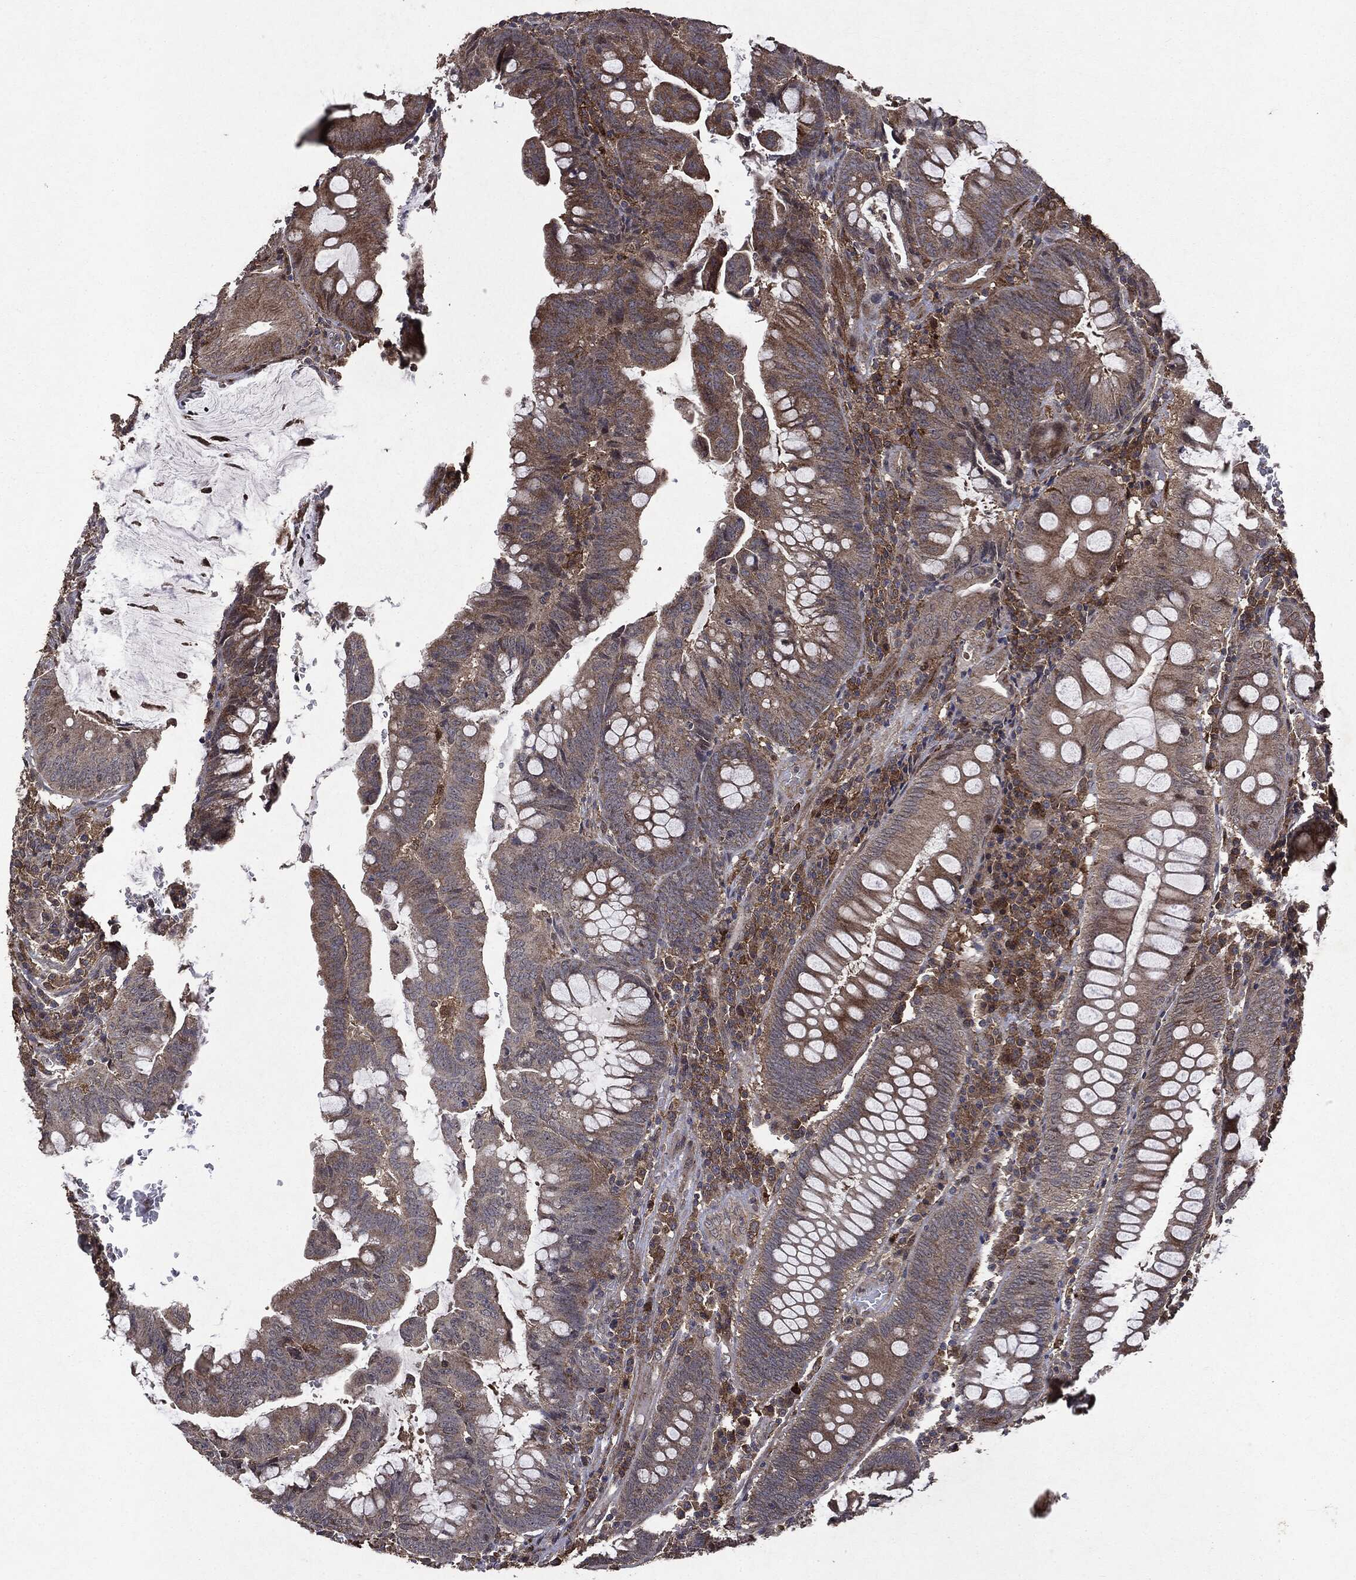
{"staining": {"intensity": "moderate", "quantity": "25%-75%", "location": "cytoplasmic/membranous"}, "tissue": "colorectal cancer", "cell_type": "Tumor cells", "image_type": "cancer", "snomed": [{"axis": "morphology", "description": "Adenocarcinoma, NOS"}, {"axis": "topography", "description": "Colon"}], "caption": "There is medium levels of moderate cytoplasmic/membranous staining in tumor cells of colorectal cancer (adenocarcinoma), as demonstrated by immunohistochemical staining (brown color).", "gene": "PTEN", "patient": {"sex": "male", "age": 62}}